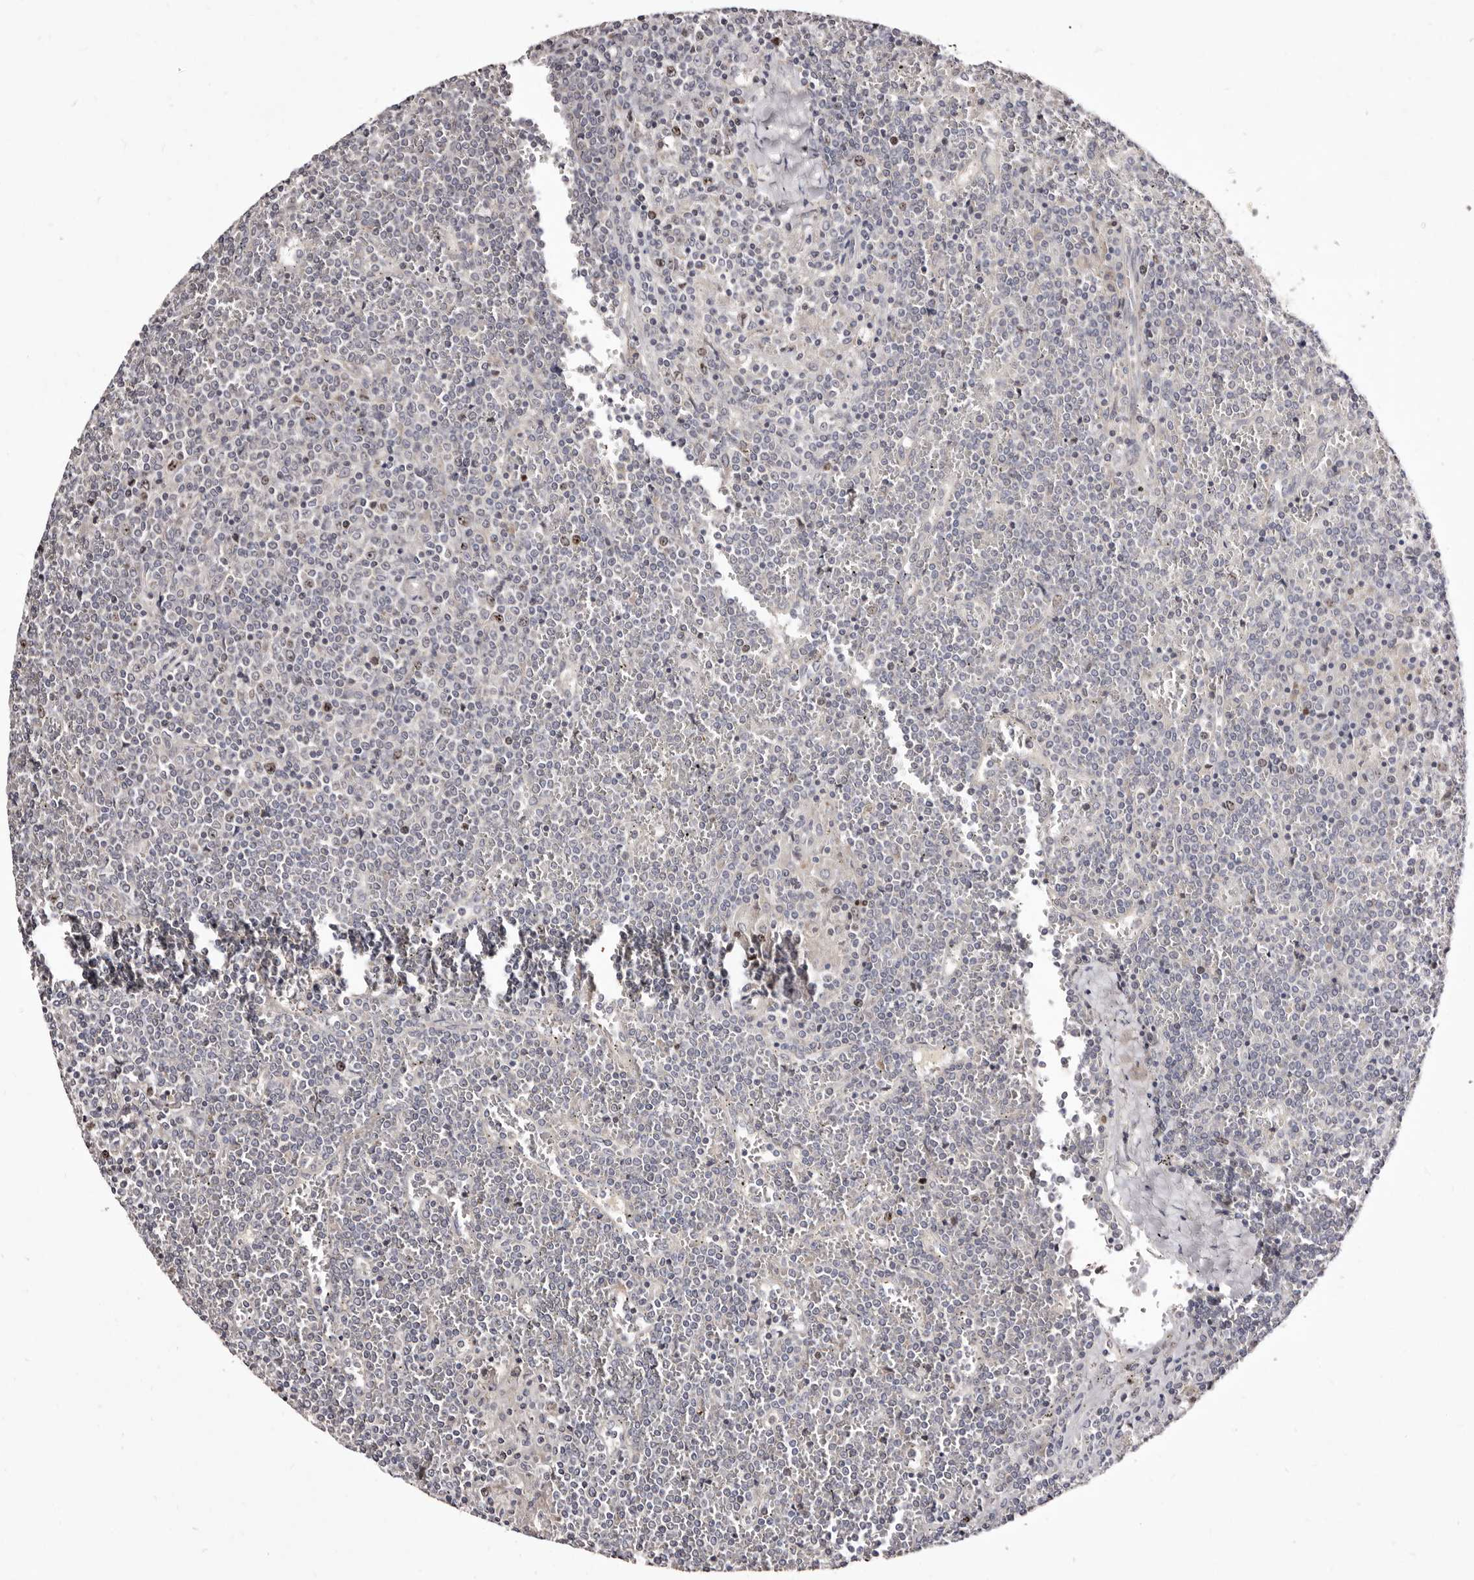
{"staining": {"intensity": "negative", "quantity": "none", "location": "none"}, "tissue": "lymphoma", "cell_type": "Tumor cells", "image_type": "cancer", "snomed": [{"axis": "morphology", "description": "Malignant lymphoma, non-Hodgkin's type, Low grade"}, {"axis": "topography", "description": "Spleen"}], "caption": "Tumor cells are negative for protein expression in human malignant lymphoma, non-Hodgkin's type (low-grade). Brightfield microscopy of immunohistochemistry (IHC) stained with DAB (brown) and hematoxylin (blue), captured at high magnification.", "gene": "CDCA8", "patient": {"sex": "female", "age": 19}}